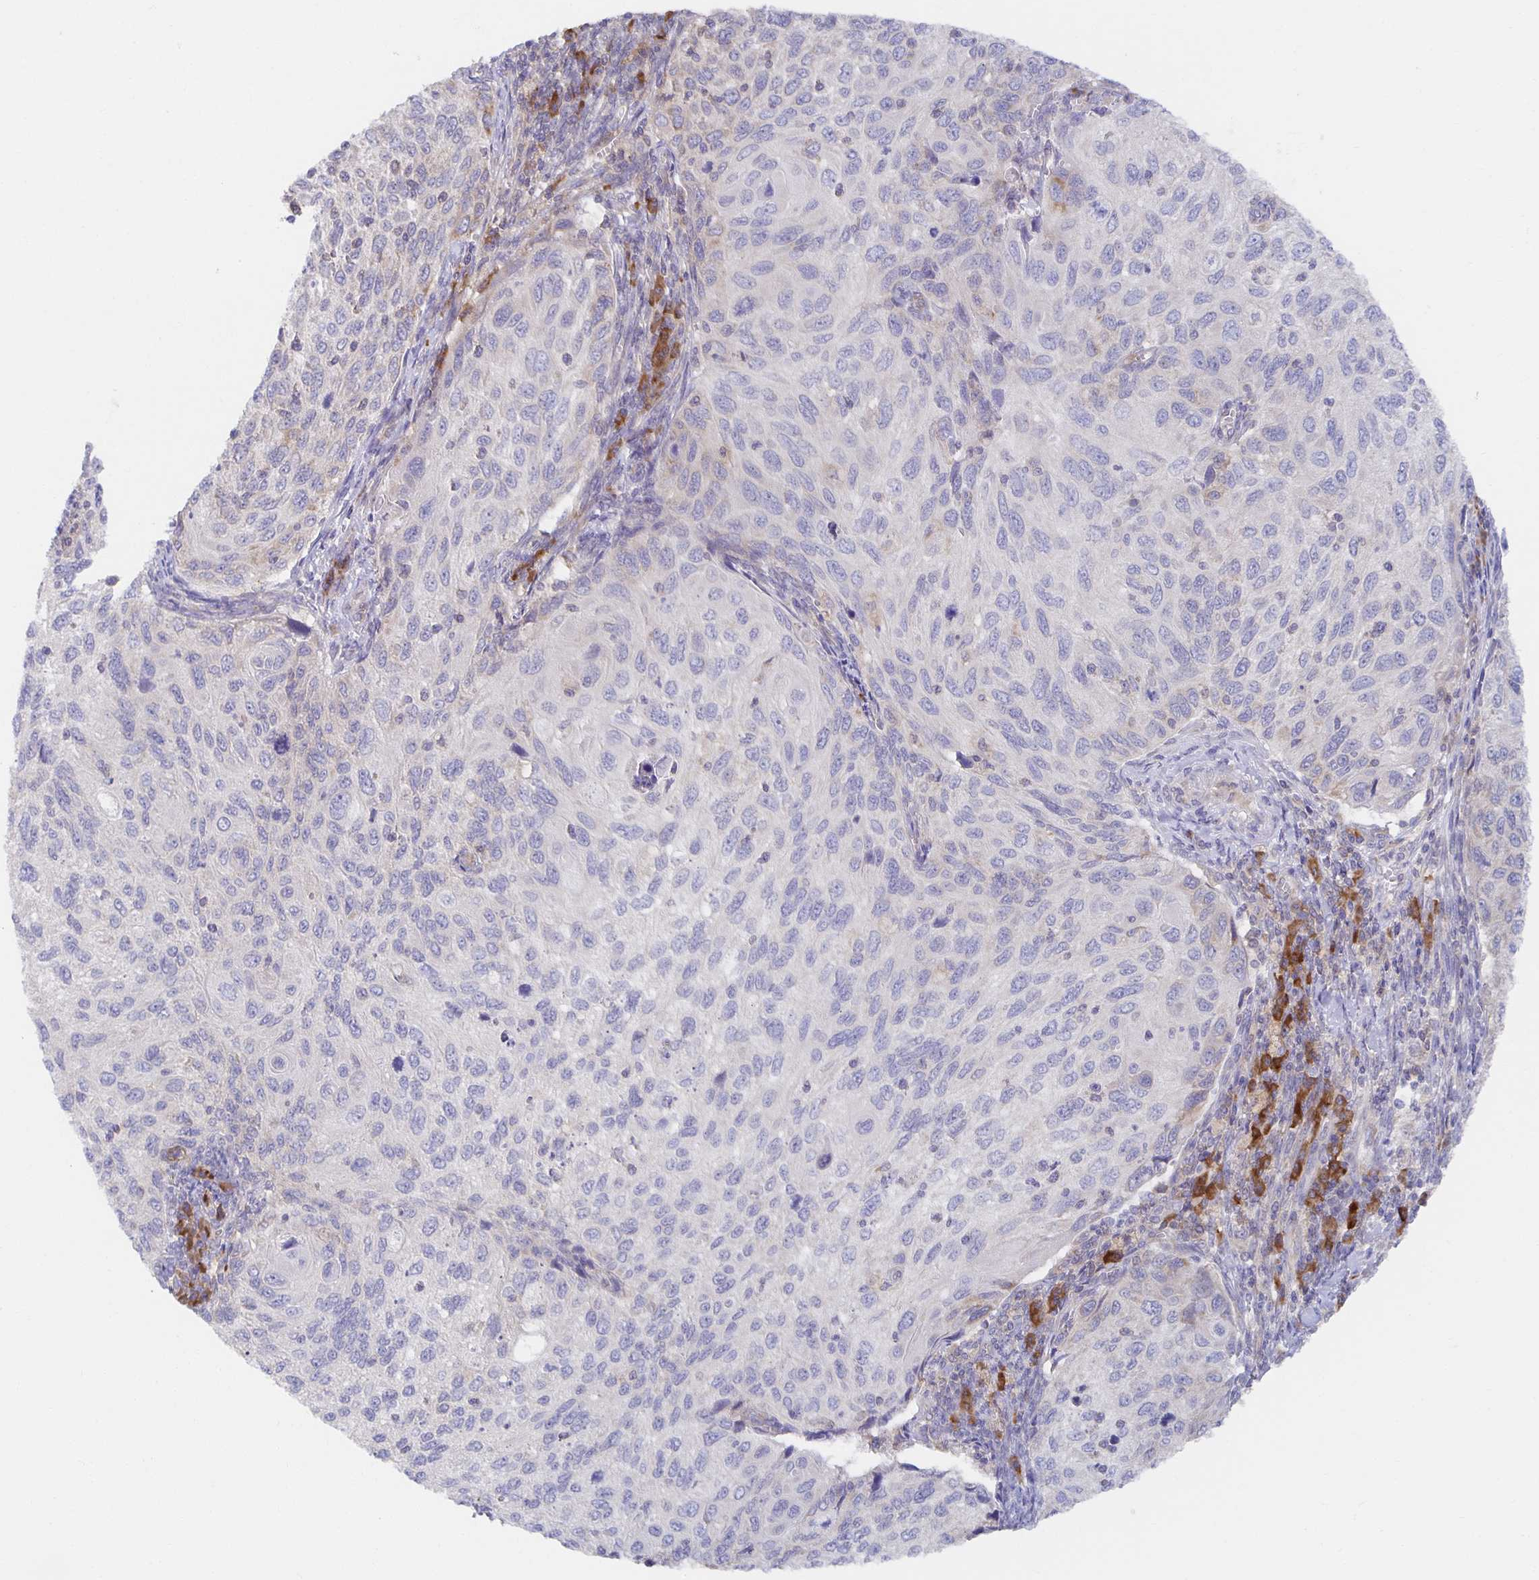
{"staining": {"intensity": "negative", "quantity": "none", "location": "none"}, "tissue": "cervical cancer", "cell_type": "Tumor cells", "image_type": "cancer", "snomed": [{"axis": "morphology", "description": "Squamous cell carcinoma, NOS"}, {"axis": "topography", "description": "Cervix"}], "caption": "Immunohistochemistry of squamous cell carcinoma (cervical) exhibits no expression in tumor cells.", "gene": "BAD", "patient": {"sex": "female", "age": 70}}